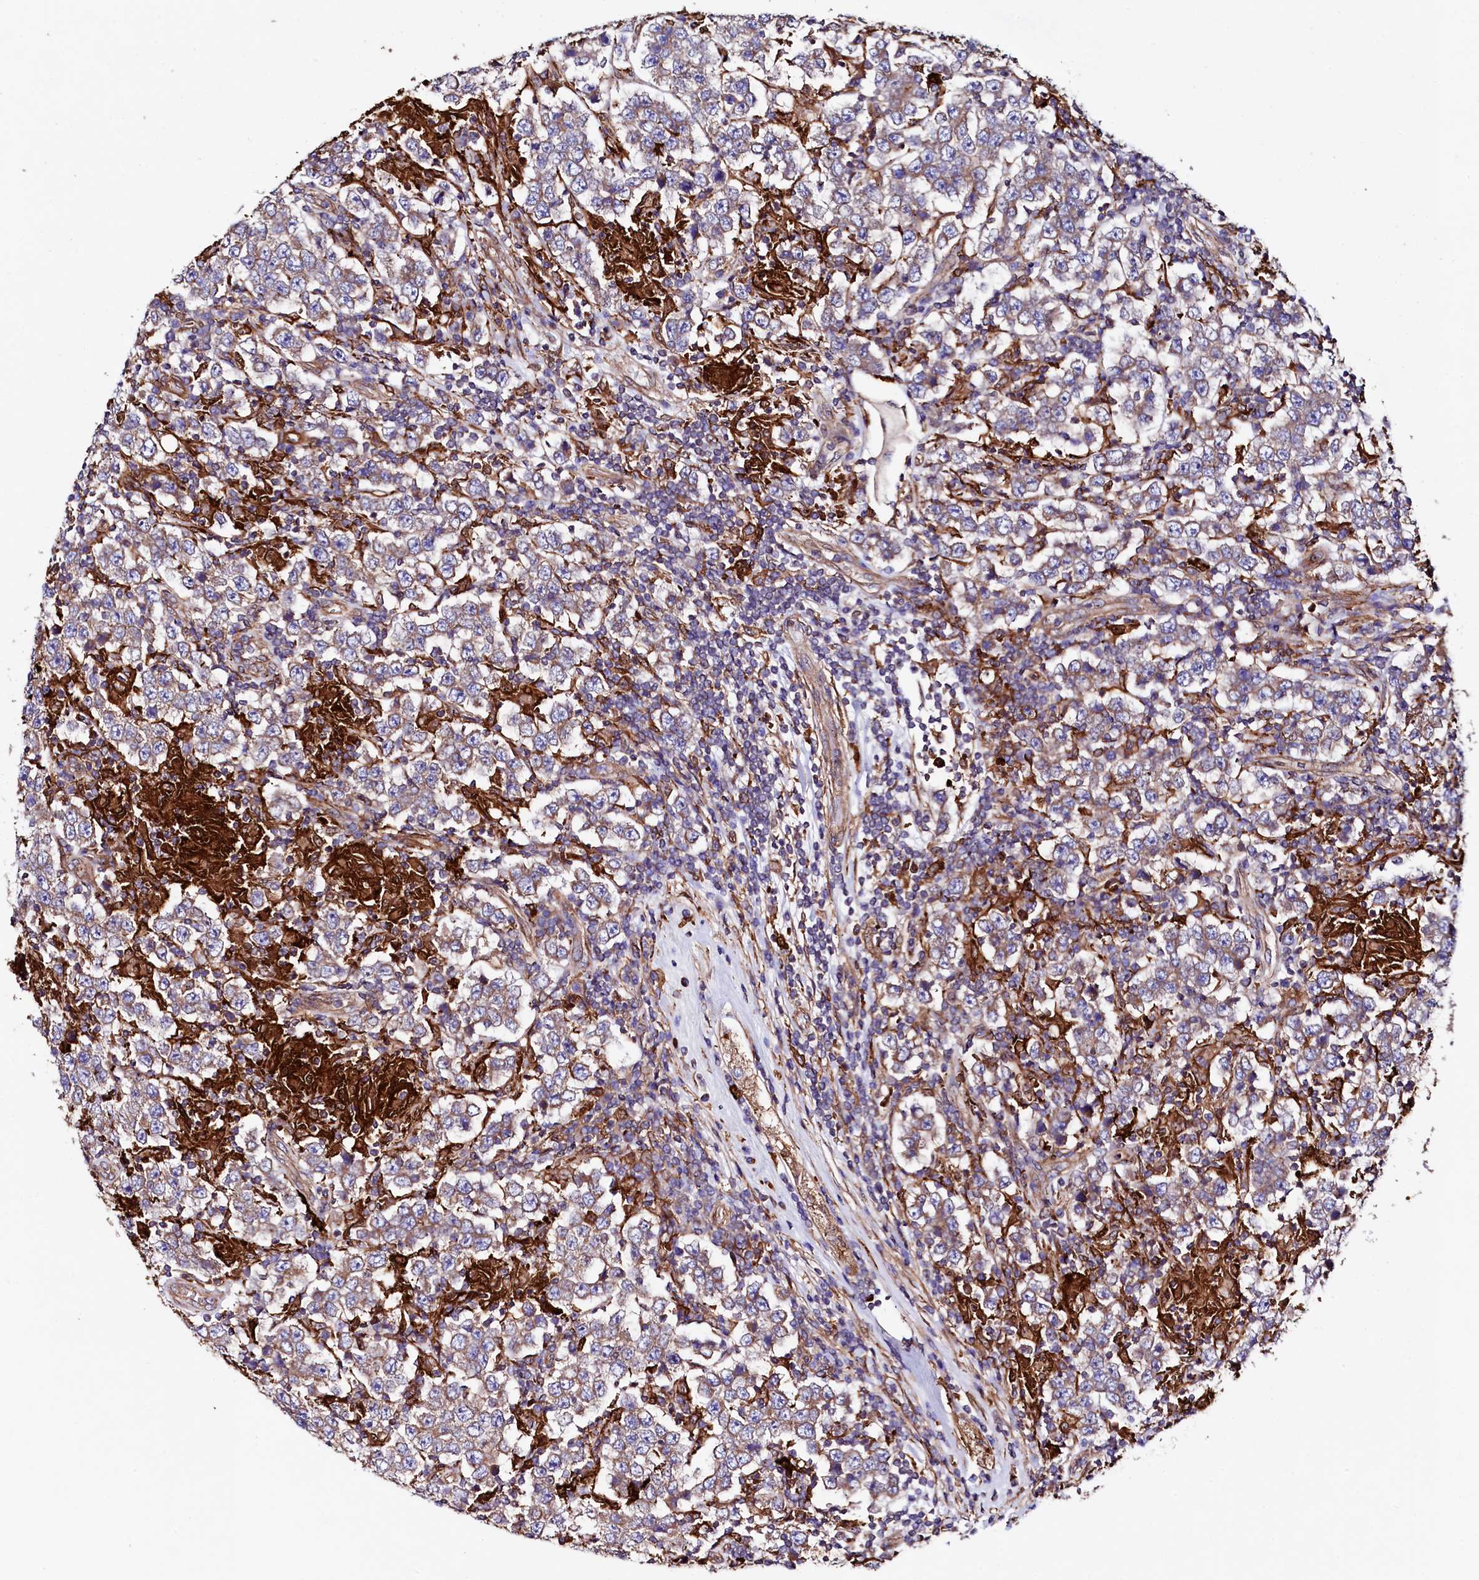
{"staining": {"intensity": "weak", "quantity": ">75%", "location": "cytoplasmic/membranous"}, "tissue": "testis cancer", "cell_type": "Tumor cells", "image_type": "cancer", "snomed": [{"axis": "morphology", "description": "Normal tissue, NOS"}, {"axis": "morphology", "description": "Urothelial carcinoma, High grade"}, {"axis": "morphology", "description": "Seminoma, NOS"}, {"axis": "morphology", "description": "Carcinoma, Embryonal, NOS"}, {"axis": "topography", "description": "Urinary bladder"}, {"axis": "topography", "description": "Testis"}], "caption": "A high-resolution micrograph shows IHC staining of testis cancer (embryonal carcinoma), which reveals weak cytoplasmic/membranous positivity in about >75% of tumor cells. Ihc stains the protein in brown and the nuclei are stained blue.", "gene": "STAMBPL1", "patient": {"sex": "male", "age": 41}}